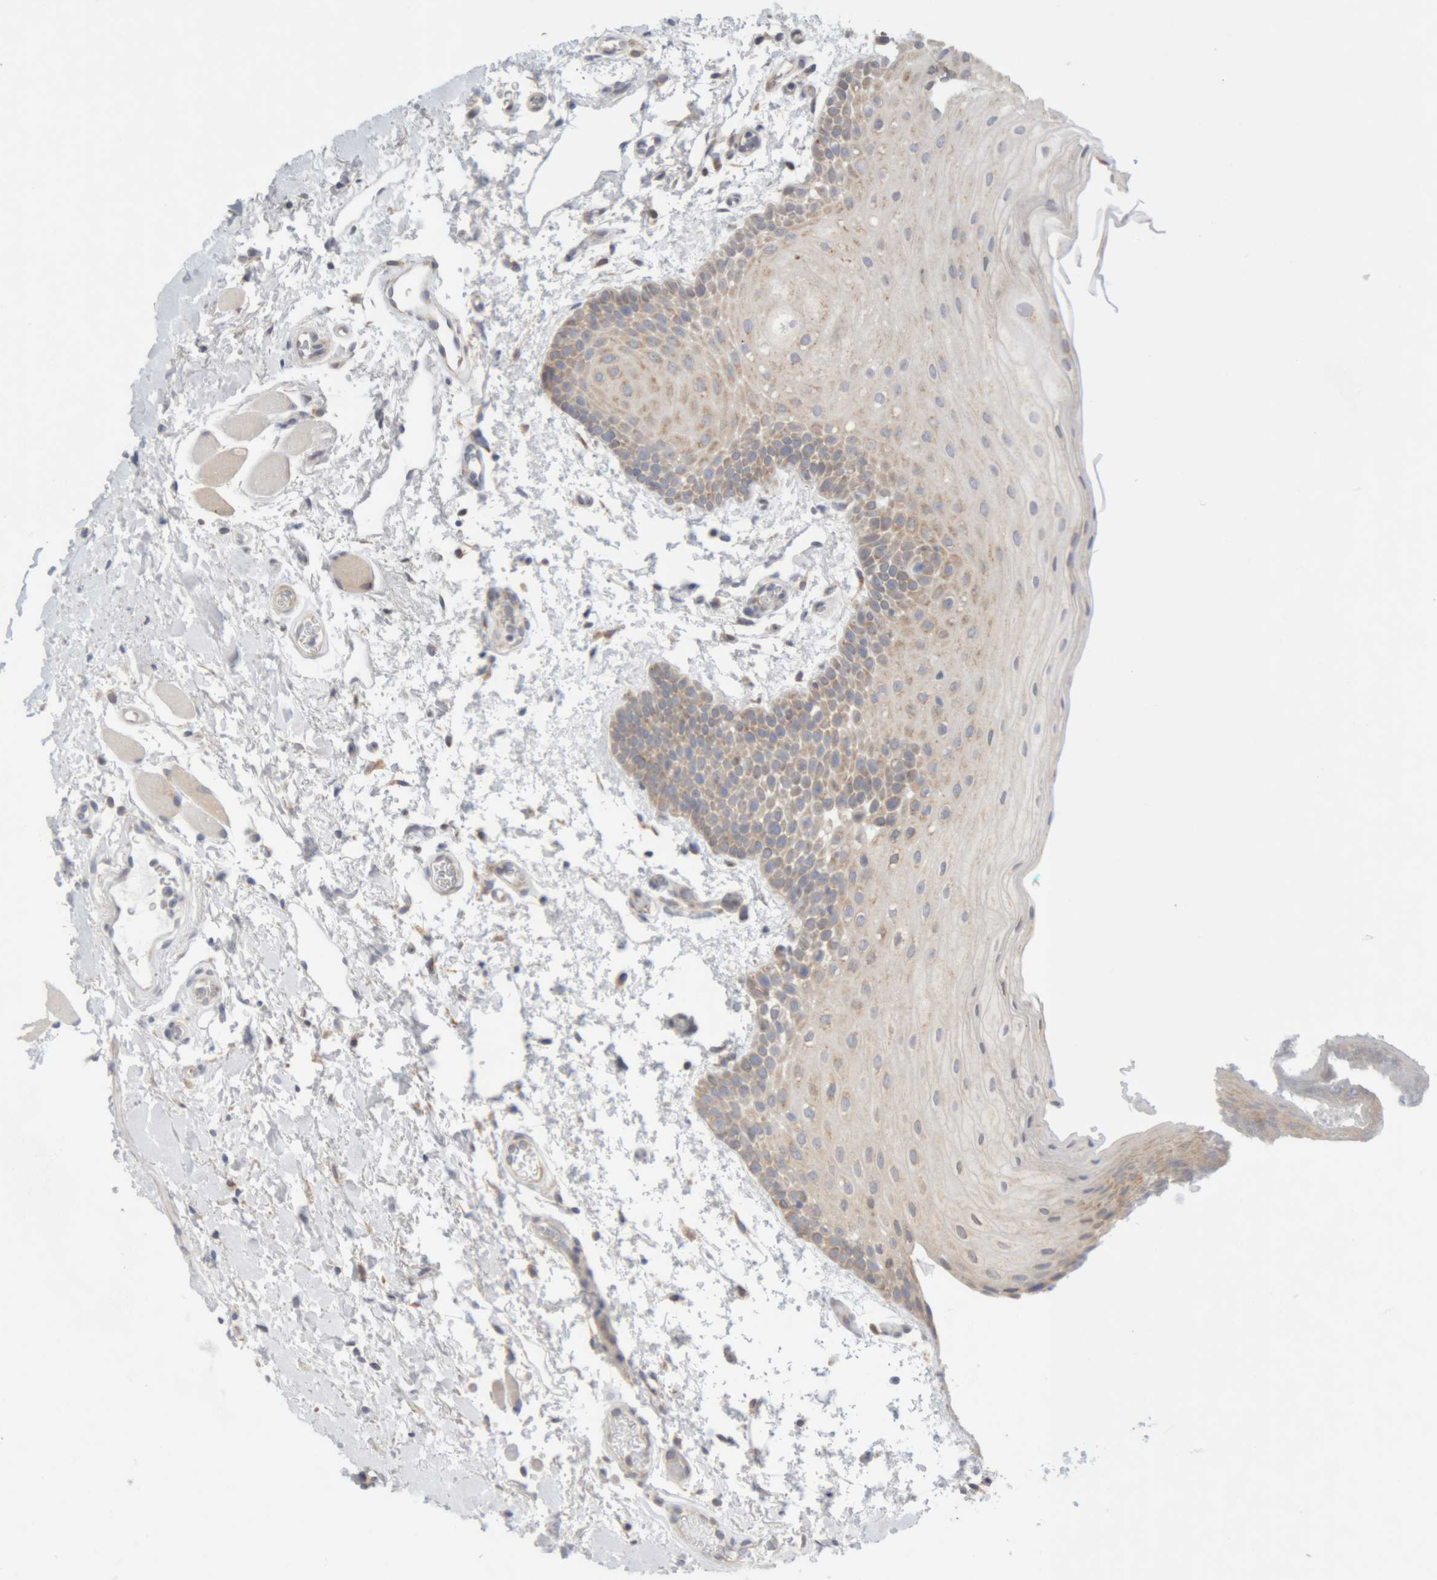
{"staining": {"intensity": "weak", "quantity": ">75%", "location": "cytoplasmic/membranous"}, "tissue": "oral mucosa", "cell_type": "Squamous epithelial cells", "image_type": "normal", "snomed": [{"axis": "morphology", "description": "Normal tissue, NOS"}, {"axis": "topography", "description": "Oral tissue"}], "caption": "An immunohistochemistry (IHC) micrograph of unremarkable tissue is shown. Protein staining in brown shows weak cytoplasmic/membranous positivity in oral mucosa within squamous epithelial cells.", "gene": "RPN2", "patient": {"sex": "male", "age": 62}}